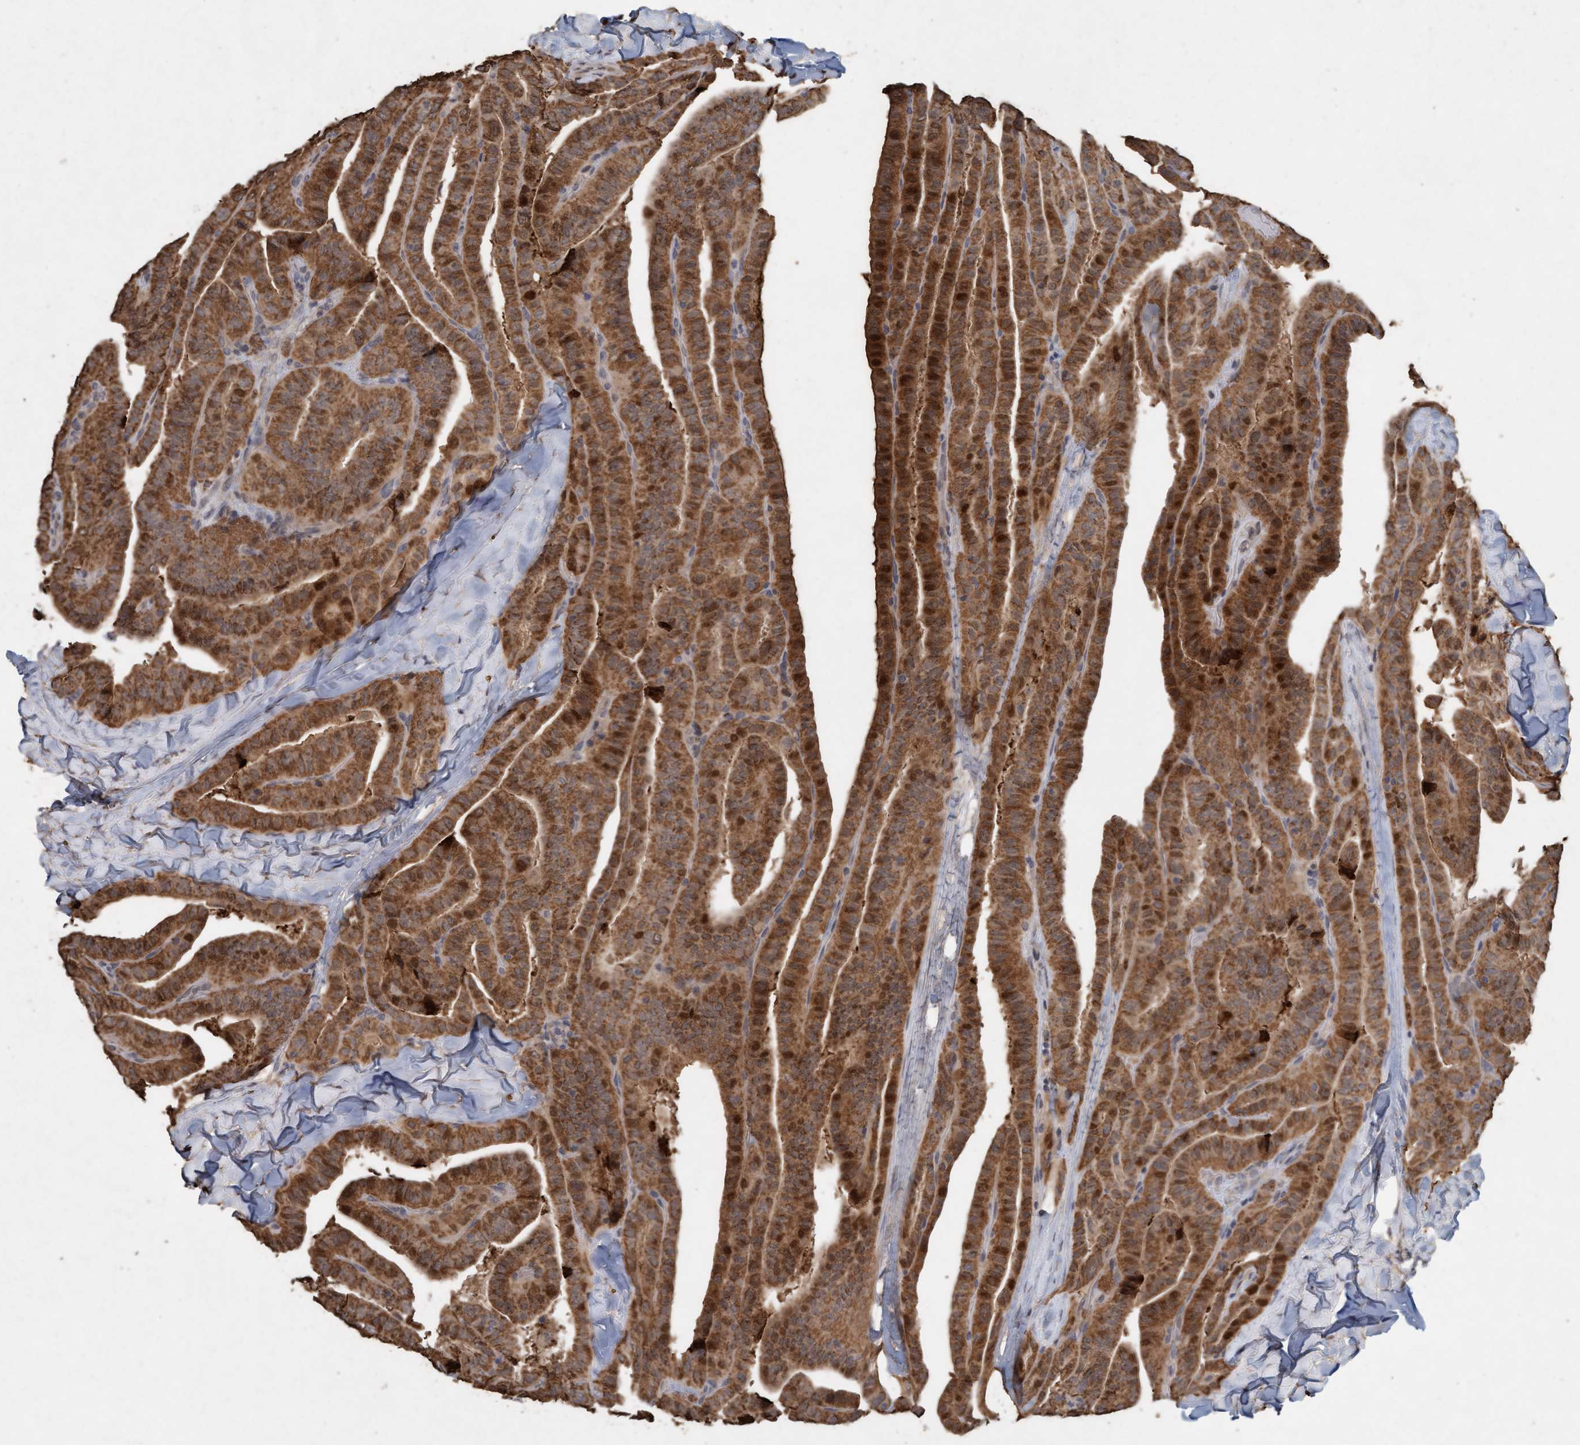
{"staining": {"intensity": "moderate", "quantity": ">75%", "location": "cytoplasmic/membranous"}, "tissue": "thyroid cancer", "cell_type": "Tumor cells", "image_type": "cancer", "snomed": [{"axis": "morphology", "description": "Papillary adenocarcinoma, NOS"}, {"axis": "topography", "description": "Thyroid gland"}], "caption": "Human thyroid papillary adenocarcinoma stained with a protein marker exhibits moderate staining in tumor cells.", "gene": "VSIG8", "patient": {"sex": "male", "age": 77}}